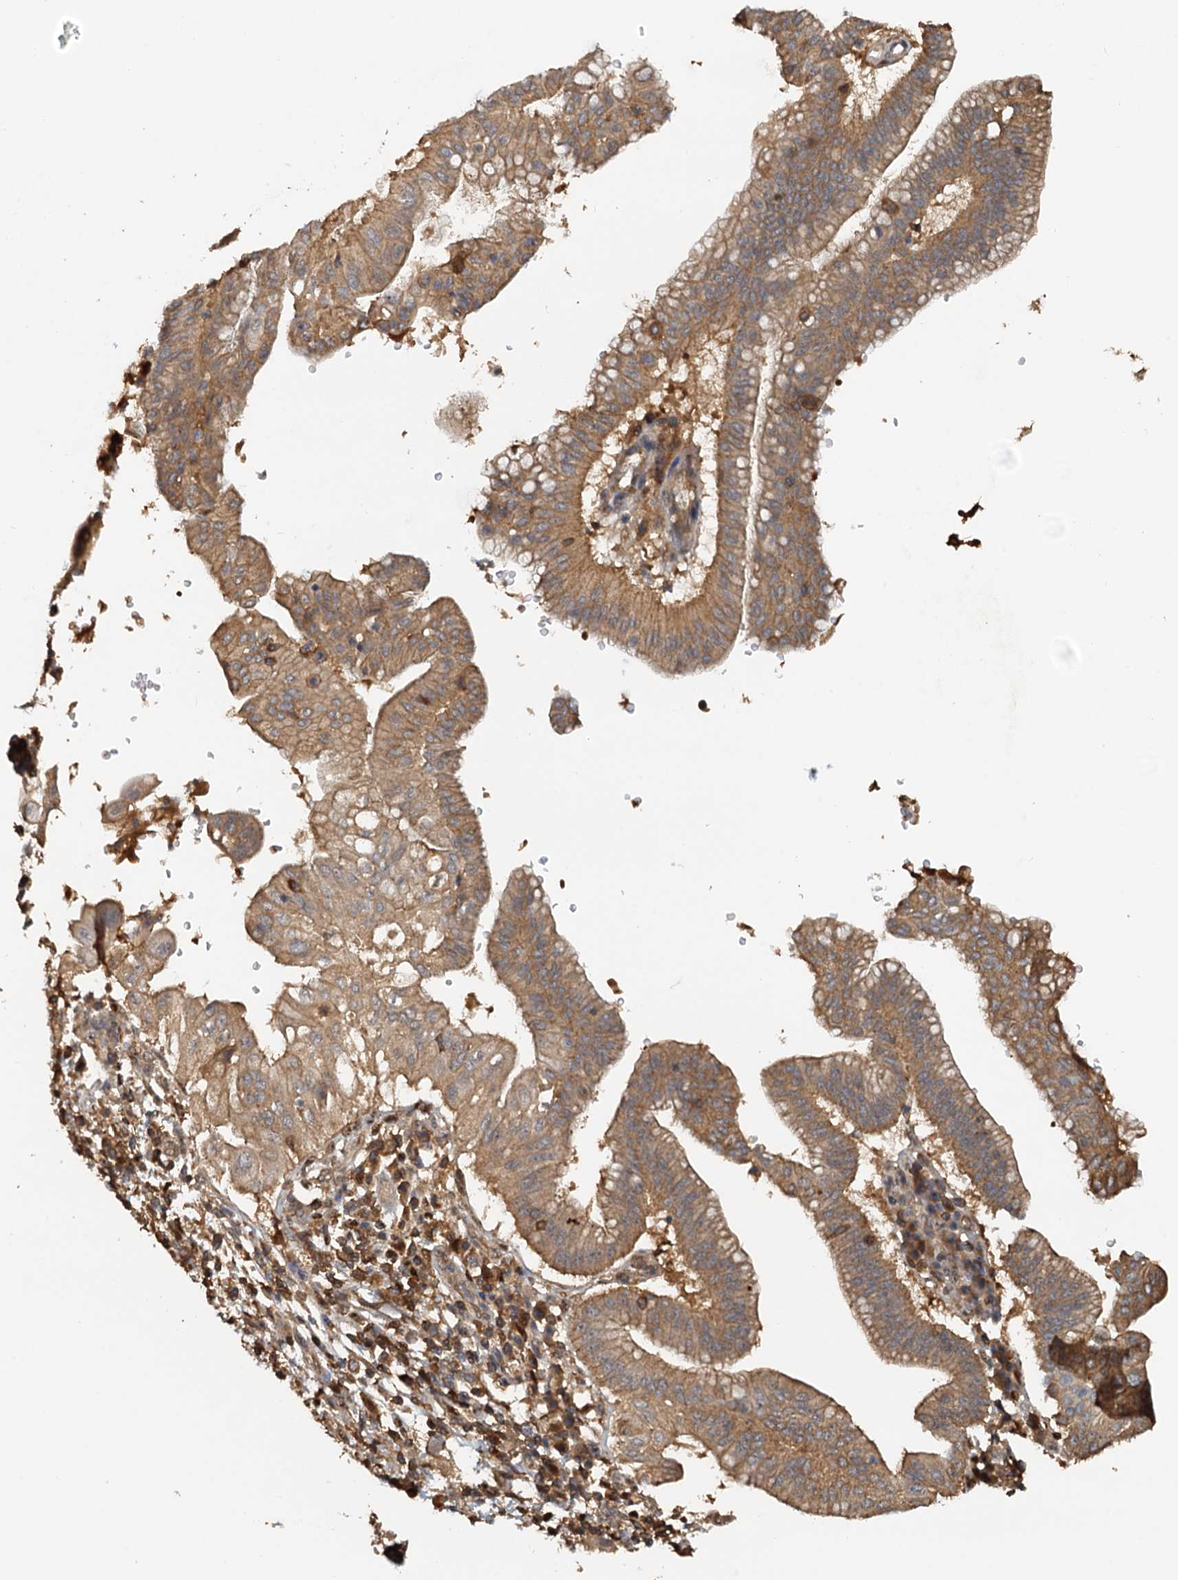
{"staining": {"intensity": "moderate", "quantity": ">75%", "location": "cytoplasmic/membranous"}, "tissue": "pancreatic cancer", "cell_type": "Tumor cells", "image_type": "cancer", "snomed": [{"axis": "morphology", "description": "Adenocarcinoma, NOS"}, {"axis": "topography", "description": "Pancreas"}], "caption": "Pancreatic cancer was stained to show a protein in brown. There is medium levels of moderate cytoplasmic/membranous staining in about >75% of tumor cells. (brown staining indicates protein expression, while blue staining denotes nuclei).", "gene": "UBL7", "patient": {"sex": "male", "age": 68}}